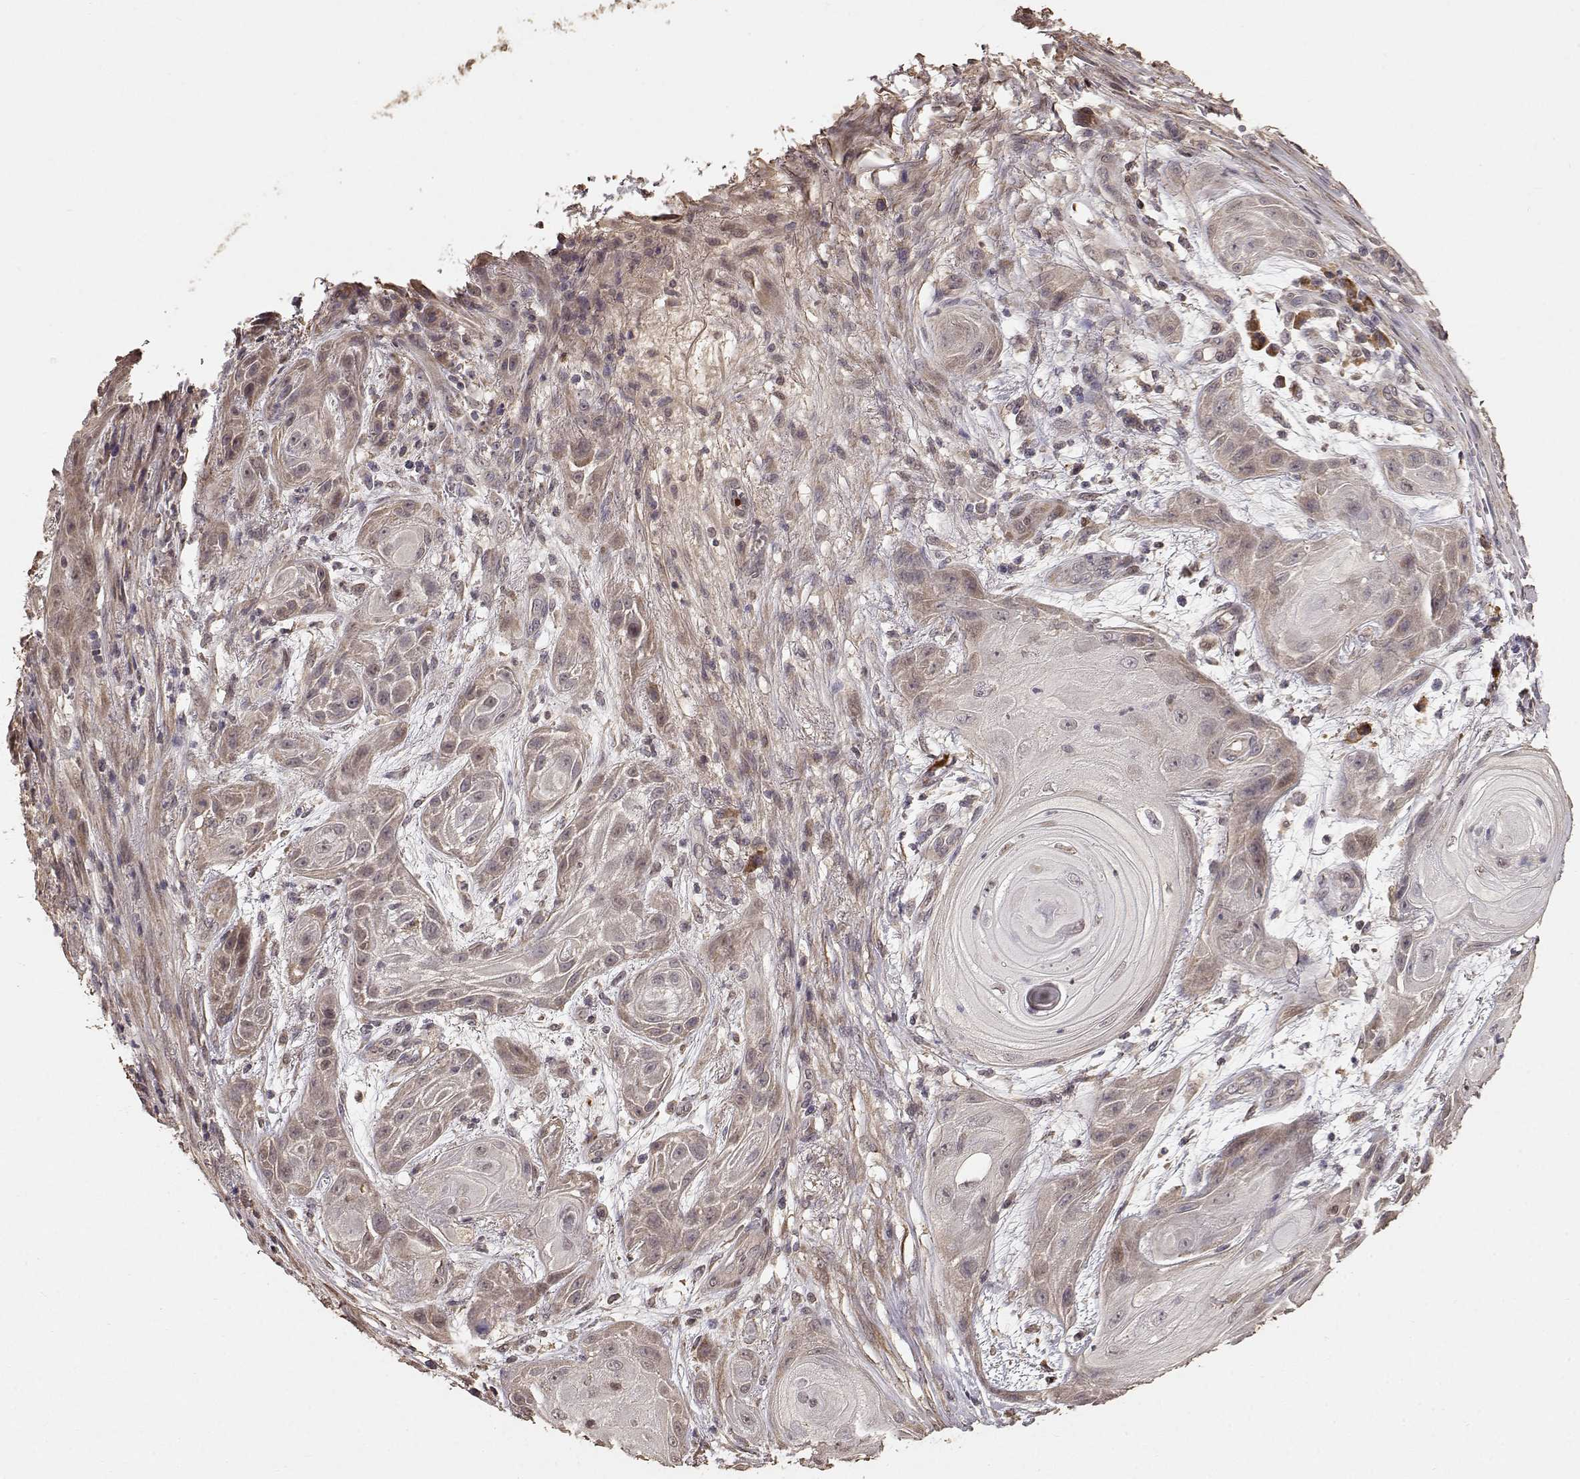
{"staining": {"intensity": "moderate", "quantity": "<25%", "location": "cytoplasmic/membranous"}, "tissue": "skin cancer", "cell_type": "Tumor cells", "image_type": "cancer", "snomed": [{"axis": "morphology", "description": "Squamous cell carcinoma, NOS"}, {"axis": "topography", "description": "Skin"}], "caption": "High-magnification brightfield microscopy of squamous cell carcinoma (skin) stained with DAB (brown) and counterstained with hematoxylin (blue). tumor cells exhibit moderate cytoplasmic/membranous expression is identified in approximately<25% of cells.", "gene": "USP15", "patient": {"sex": "male", "age": 62}}